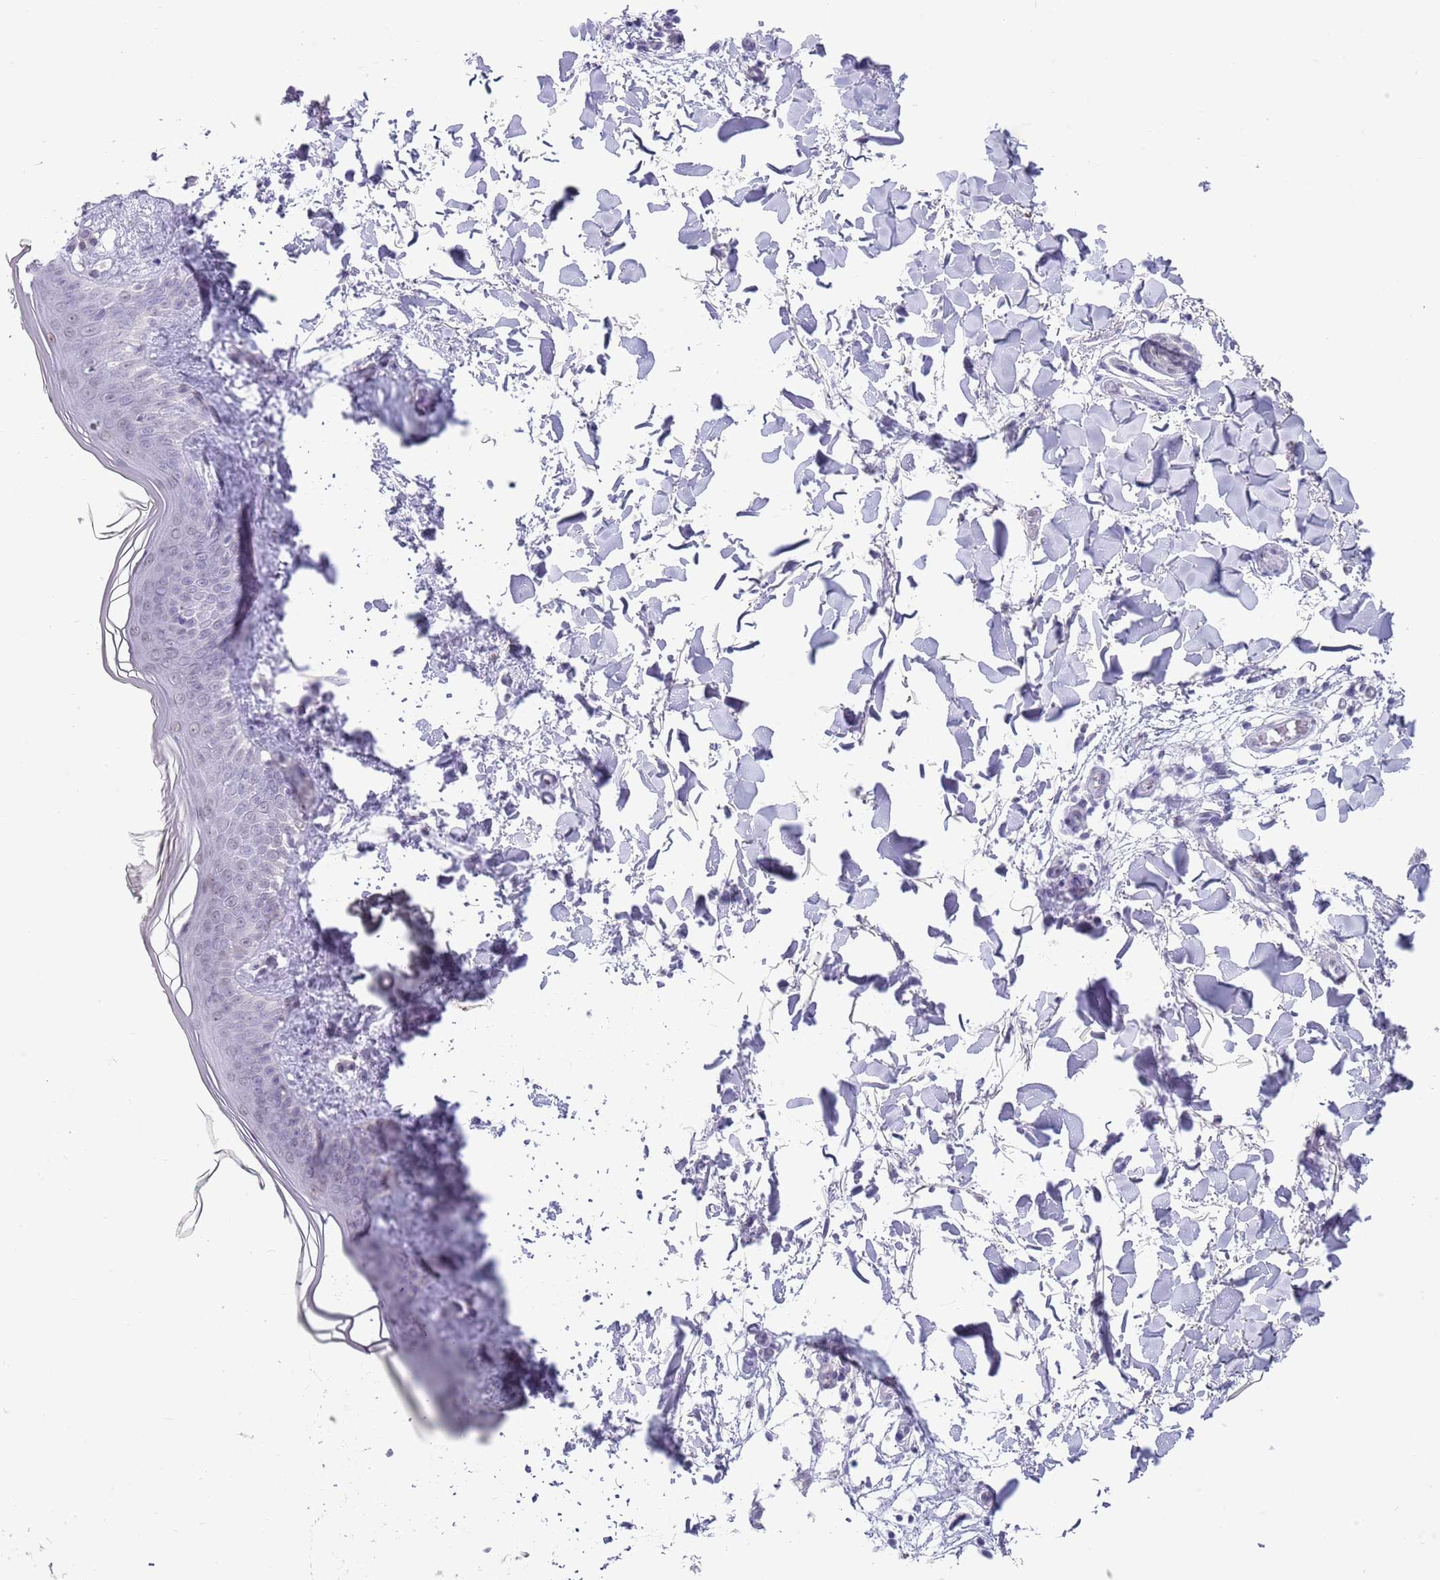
{"staining": {"intensity": "negative", "quantity": "none", "location": "none"}, "tissue": "skin", "cell_type": "Fibroblasts", "image_type": "normal", "snomed": [{"axis": "morphology", "description": "Normal tissue, NOS"}, {"axis": "topography", "description": "Skin"}], "caption": "Skin stained for a protein using immunohistochemistry (IHC) reveals no positivity fibroblasts.", "gene": "SEPHS2", "patient": {"sex": "female", "age": 34}}